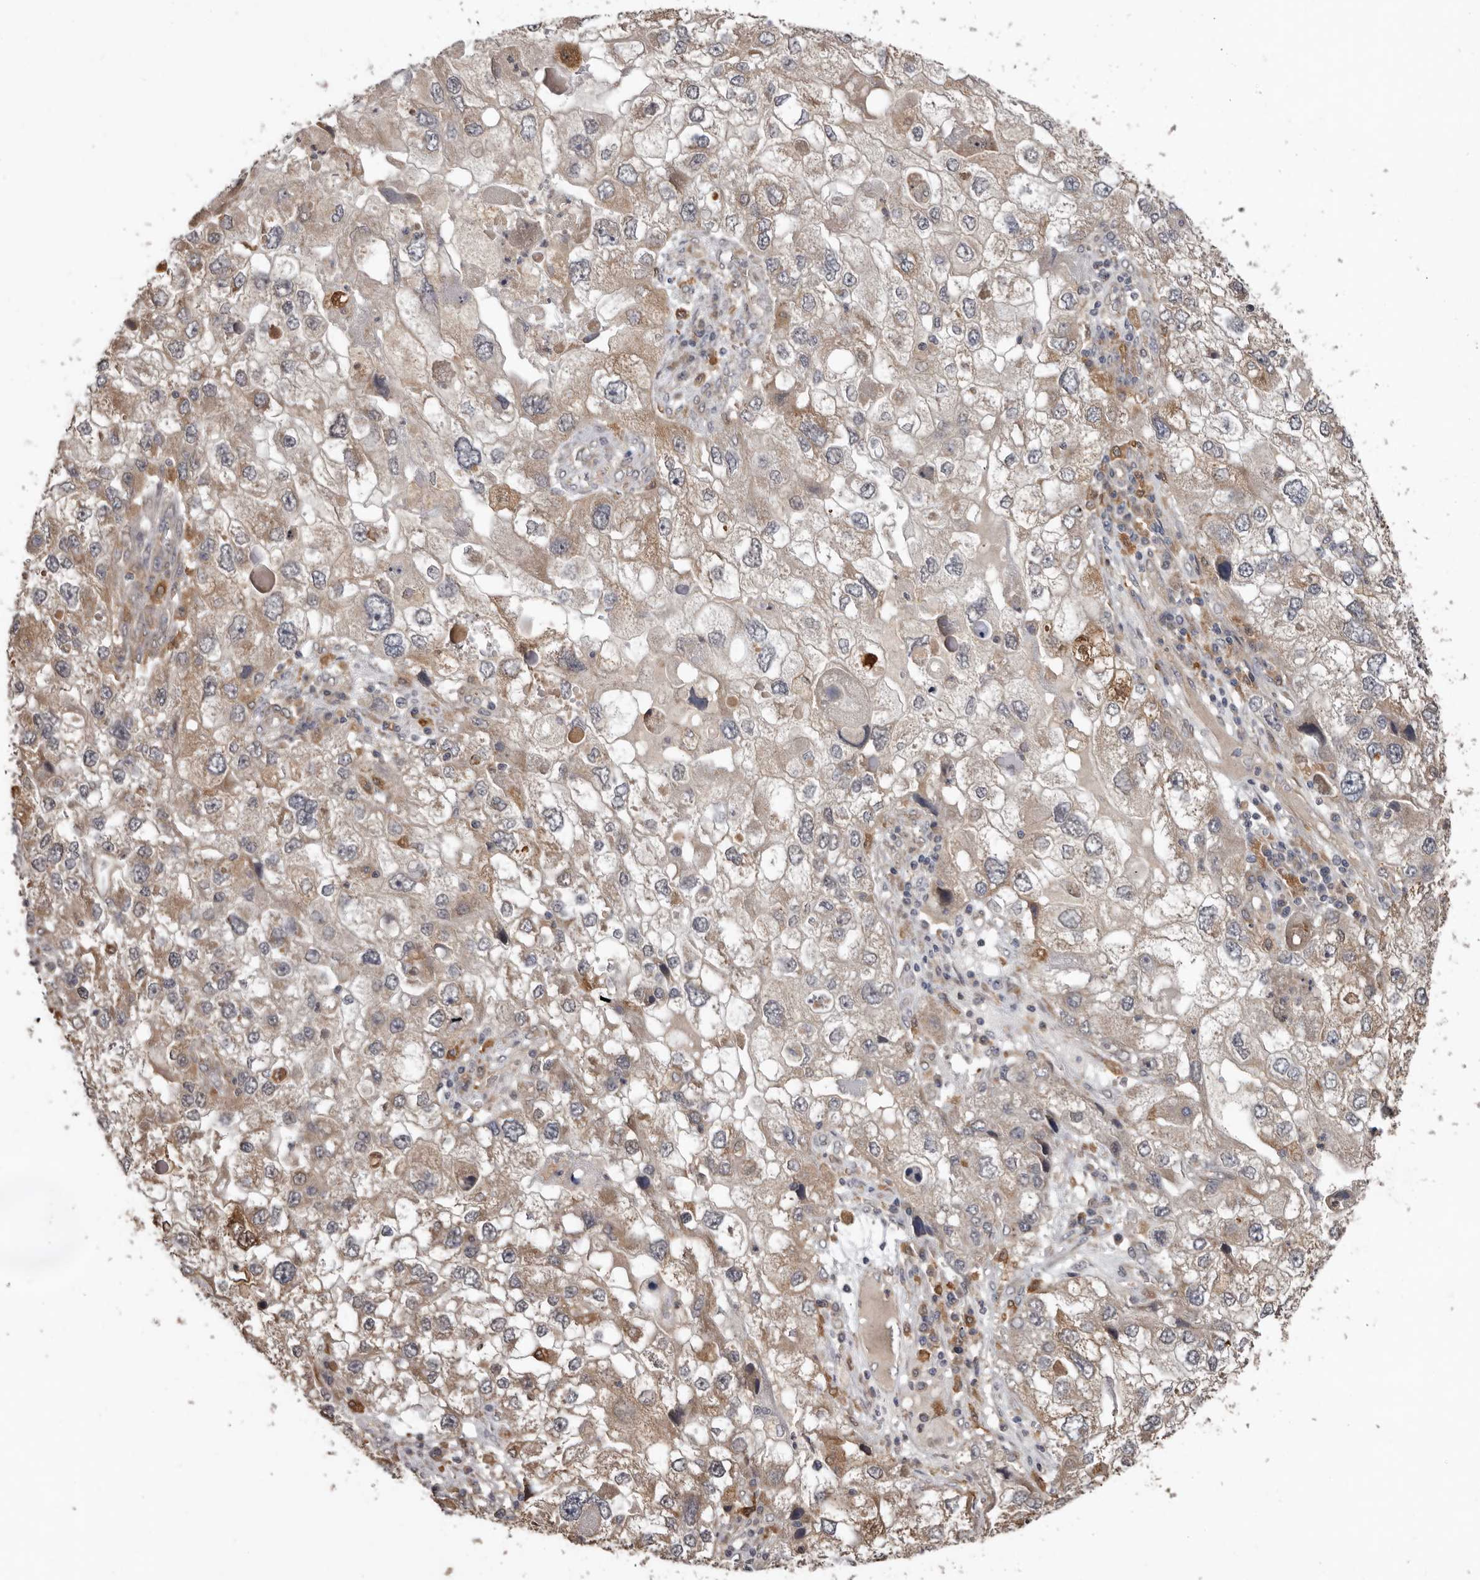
{"staining": {"intensity": "moderate", "quantity": "25%-75%", "location": "cytoplasmic/membranous"}, "tissue": "endometrial cancer", "cell_type": "Tumor cells", "image_type": "cancer", "snomed": [{"axis": "morphology", "description": "Adenocarcinoma, NOS"}, {"axis": "topography", "description": "Endometrium"}], "caption": "High-power microscopy captured an immunohistochemistry histopathology image of adenocarcinoma (endometrial), revealing moderate cytoplasmic/membranous positivity in about 25%-75% of tumor cells.", "gene": "RSPO2", "patient": {"sex": "female", "age": 49}}